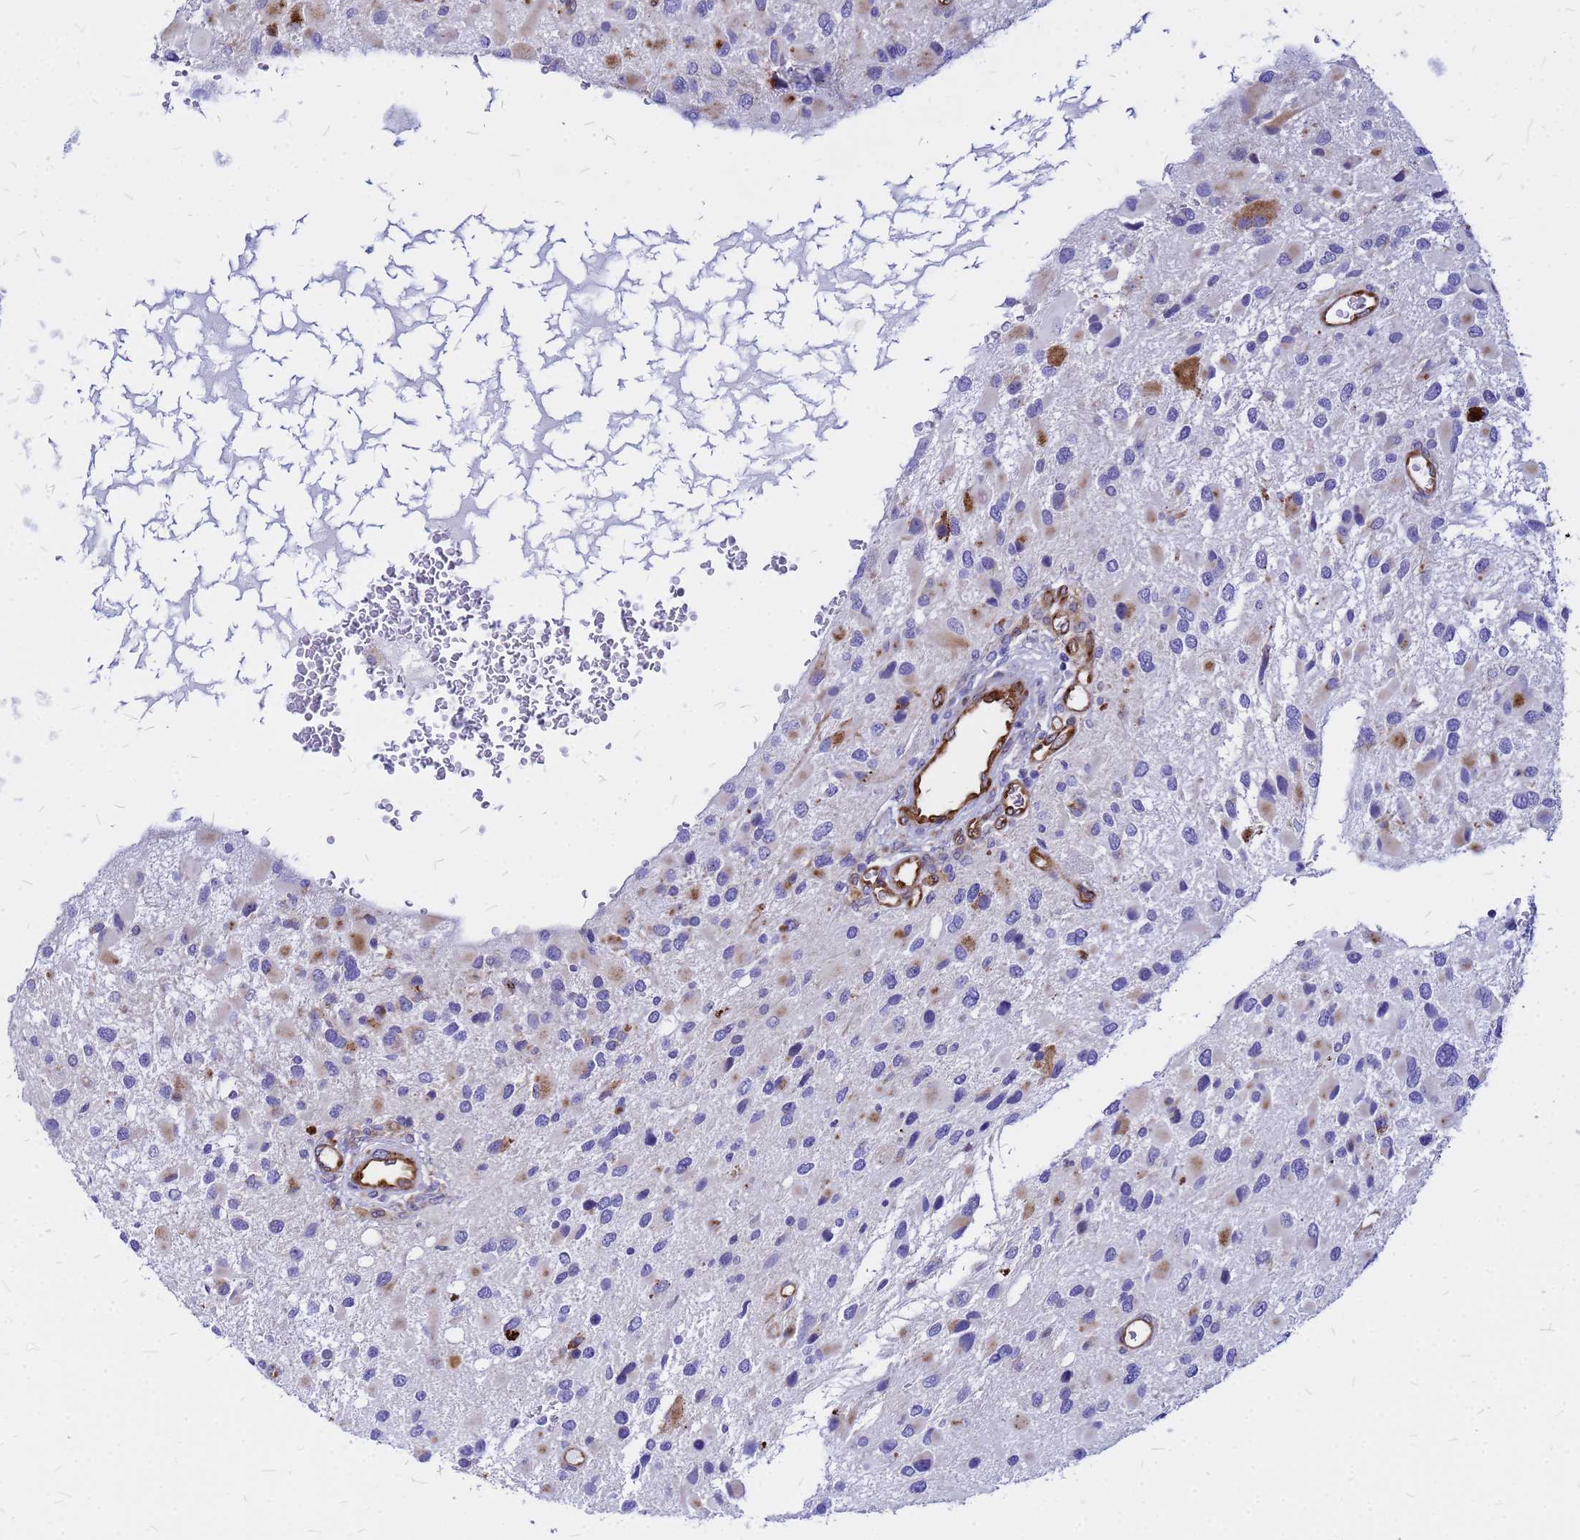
{"staining": {"intensity": "moderate", "quantity": "<25%", "location": "cytoplasmic/membranous"}, "tissue": "glioma", "cell_type": "Tumor cells", "image_type": "cancer", "snomed": [{"axis": "morphology", "description": "Glioma, malignant, High grade"}, {"axis": "topography", "description": "Brain"}], "caption": "An immunohistochemistry (IHC) histopathology image of tumor tissue is shown. Protein staining in brown labels moderate cytoplasmic/membranous positivity in glioma within tumor cells.", "gene": "NOSTRIN", "patient": {"sex": "male", "age": 53}}